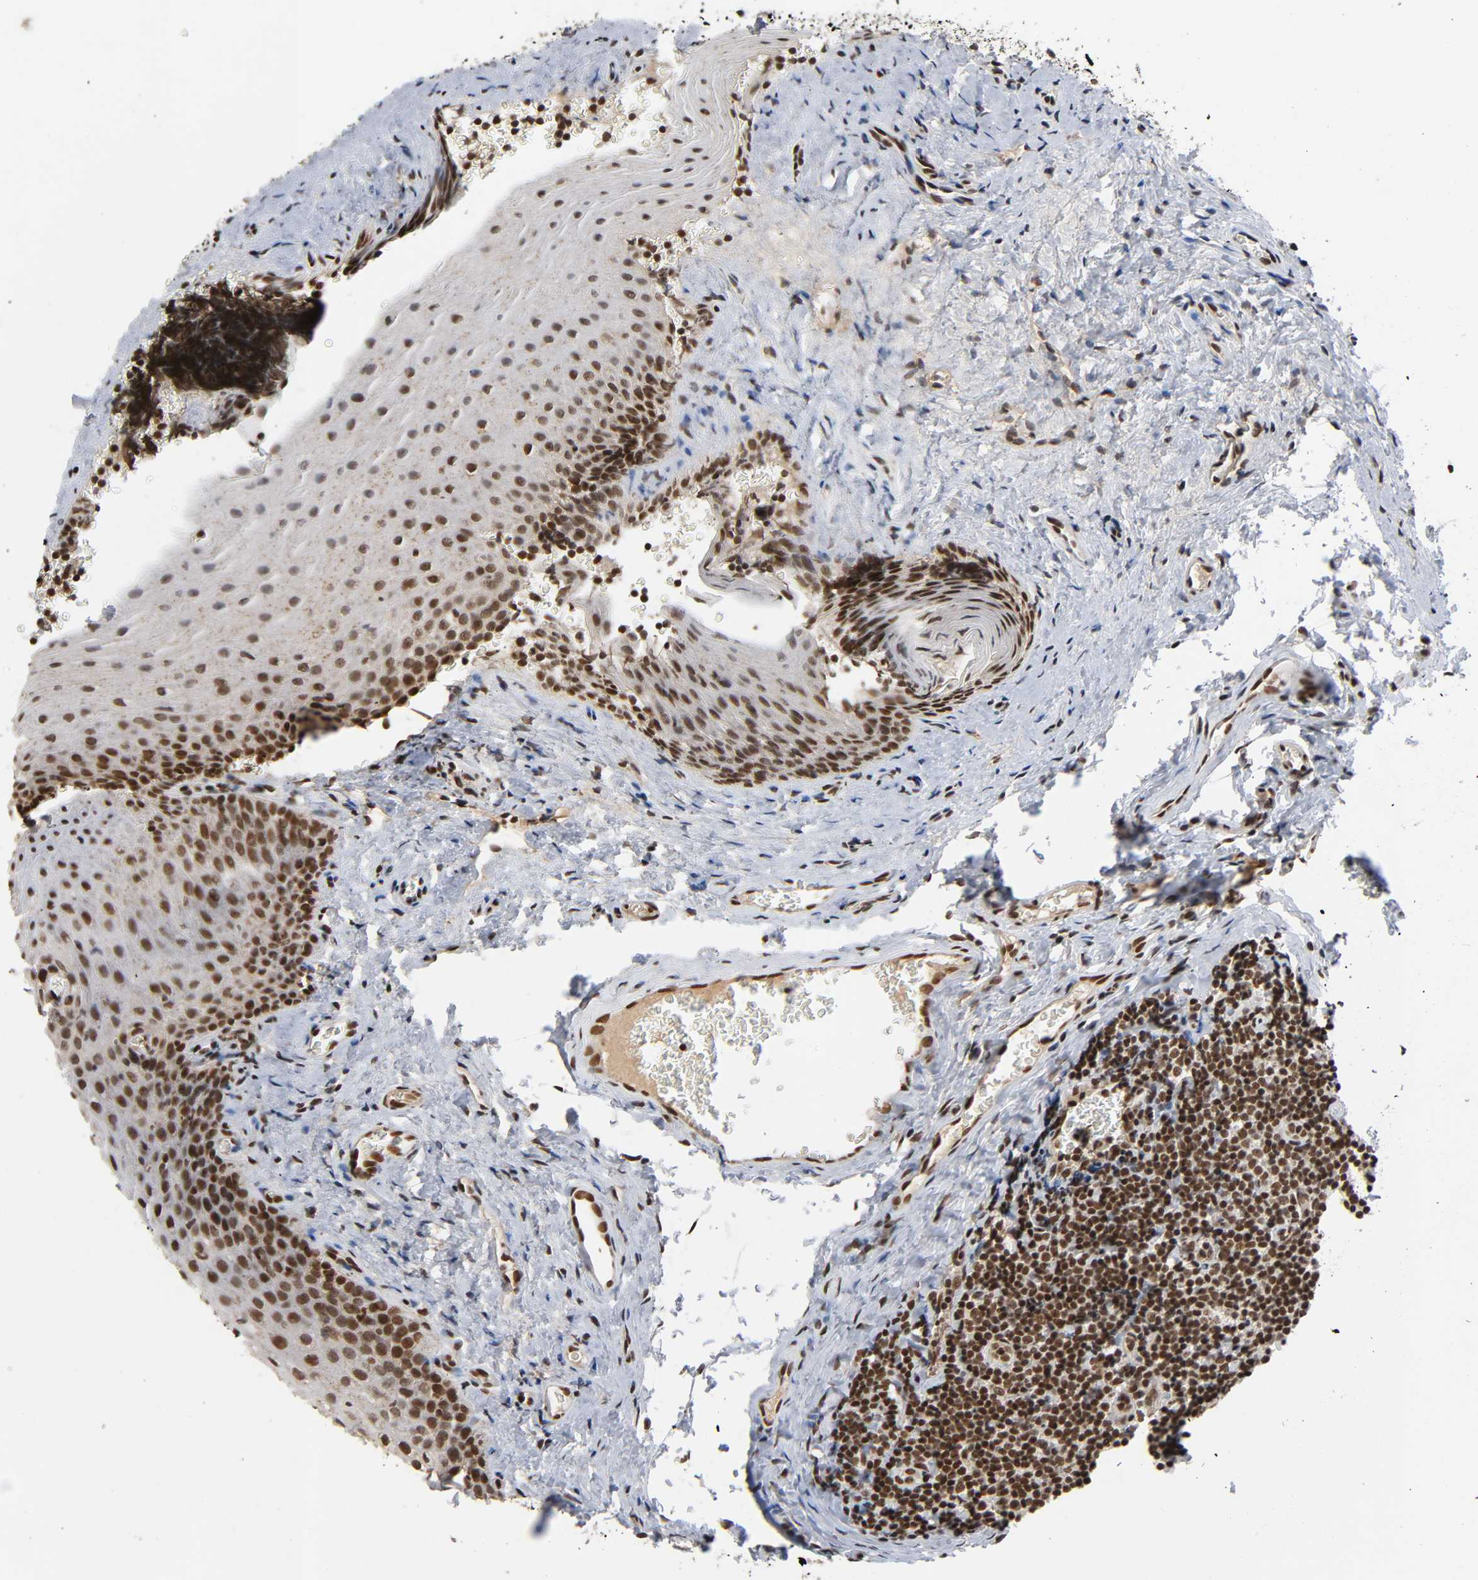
{"staining": {"intensity": "strong", "quantity": "25%-75%", "location": "cytoplasmic/membranous,nuclear"}, "tissue": "oral mucosa", "cell_type": "Squamous epithelial cells", "image_type": "normal", "snomed": [{"axis": "morphology", "description": "Normal tissue, NOS"}, {"axis": "topography", "description": "Oral tissue"}], "caption": "Immunohistochemical staining of unremarkable oral mucosa demonstrates high levels of strong cytoplasmic/membranous,nuclear positivity in about 25%-75% of squamous epithelial cells. Nuclei are stained in blue.", "gene": "ZNF384", "patient": {"sex": "male", "age": 20}}